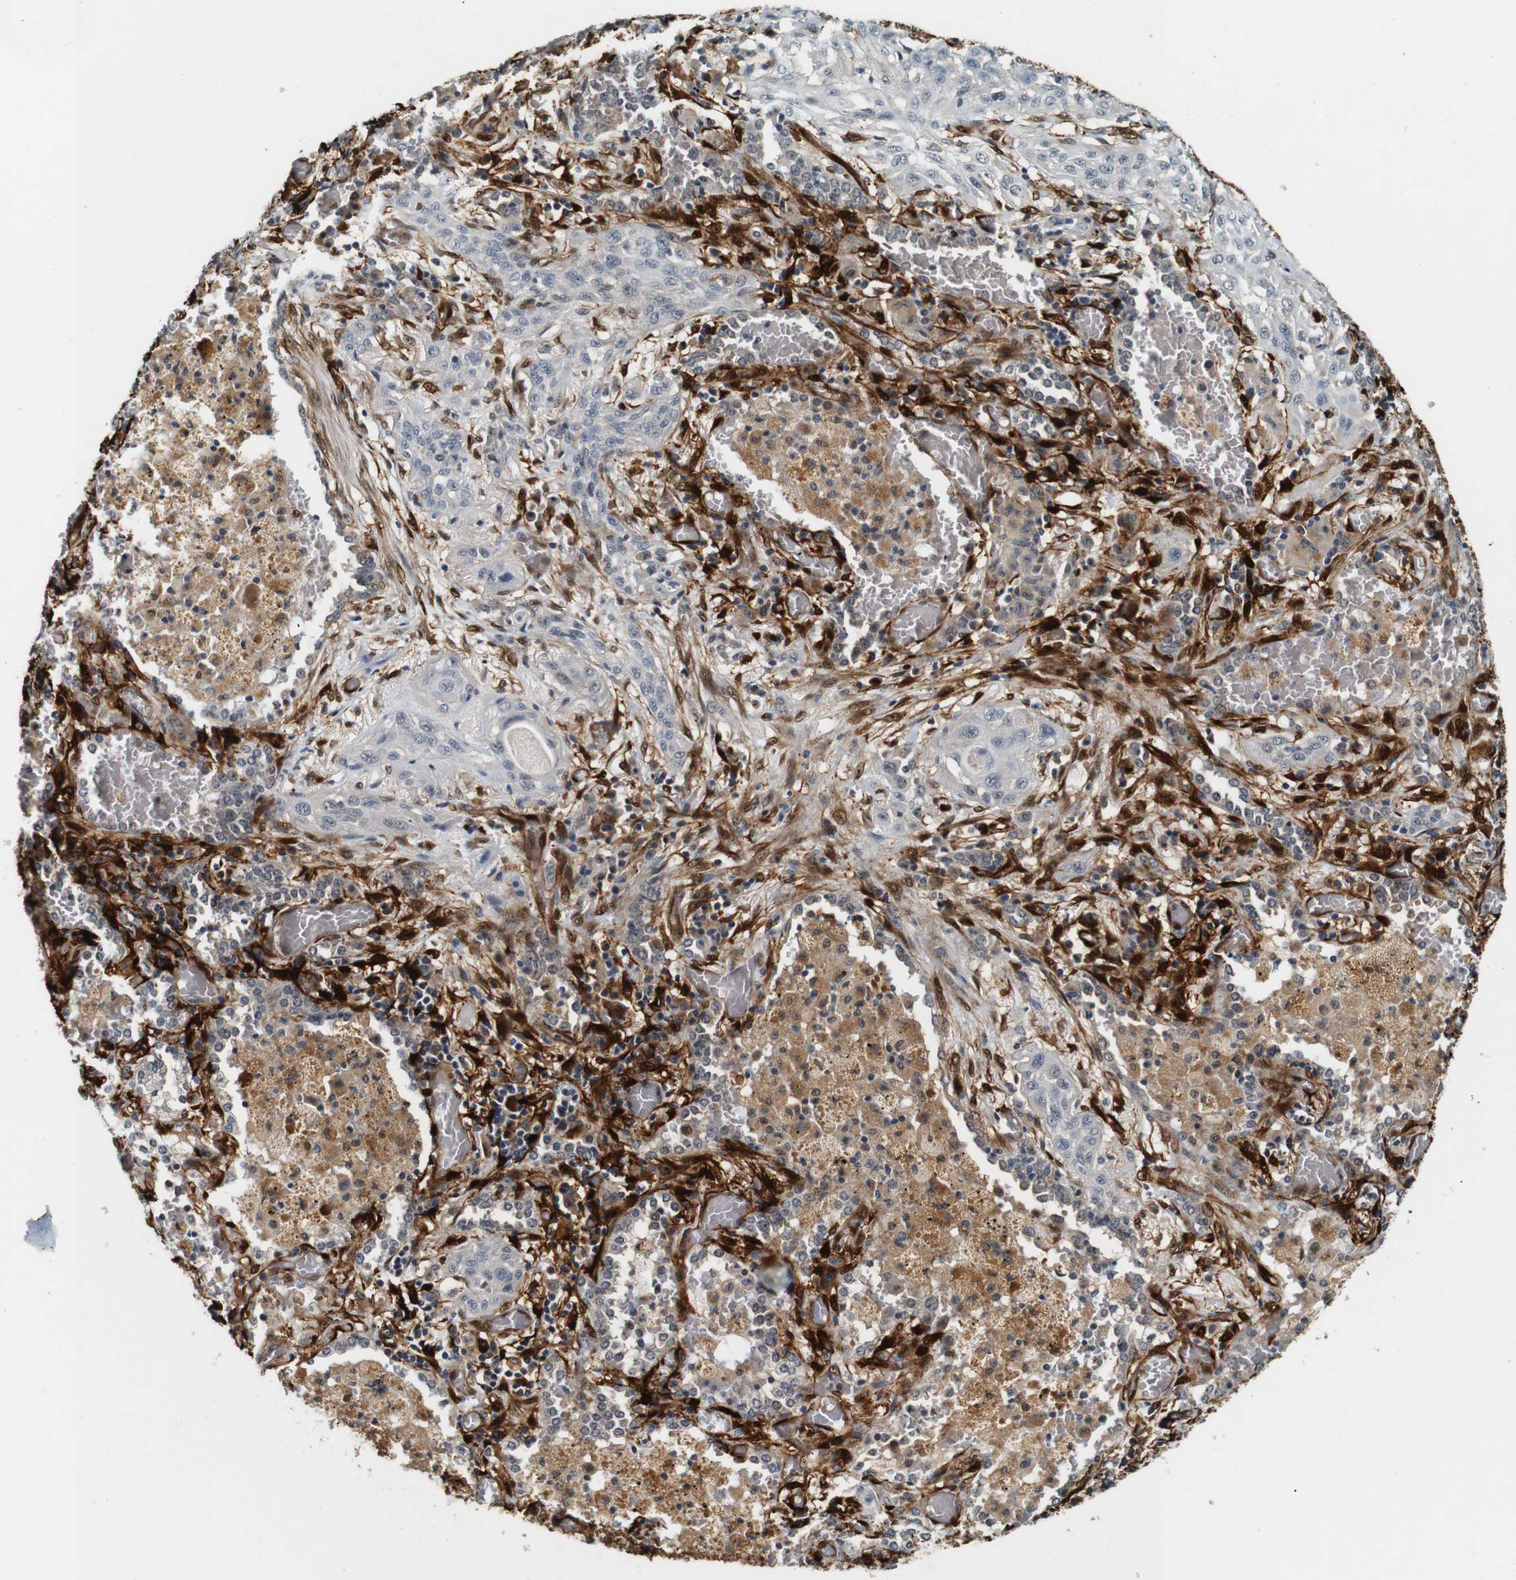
{"staining": {"intensity": "negative", "quantity": "none", "location": "none"}, "tissue": "lung cancer", "cell_type": "Tumor cells", "image_type": "cancer", "snomed": [{"axis": "morphology", "description": "Squamous cell carcinoma, NOS"}, {"axis": "topography", "description": "Lung"}], "caption": "The IHC image has no significant staining in tumor cells of lung cancer tissue. (Stains: DAB (3,3'-diaminobenzidine) IHC with hematoxylin counter stain, Microscopy: brightfield microscopy at high magnification).", "gene": "LXN", "patient": {"sex": "female", "age": 47}}